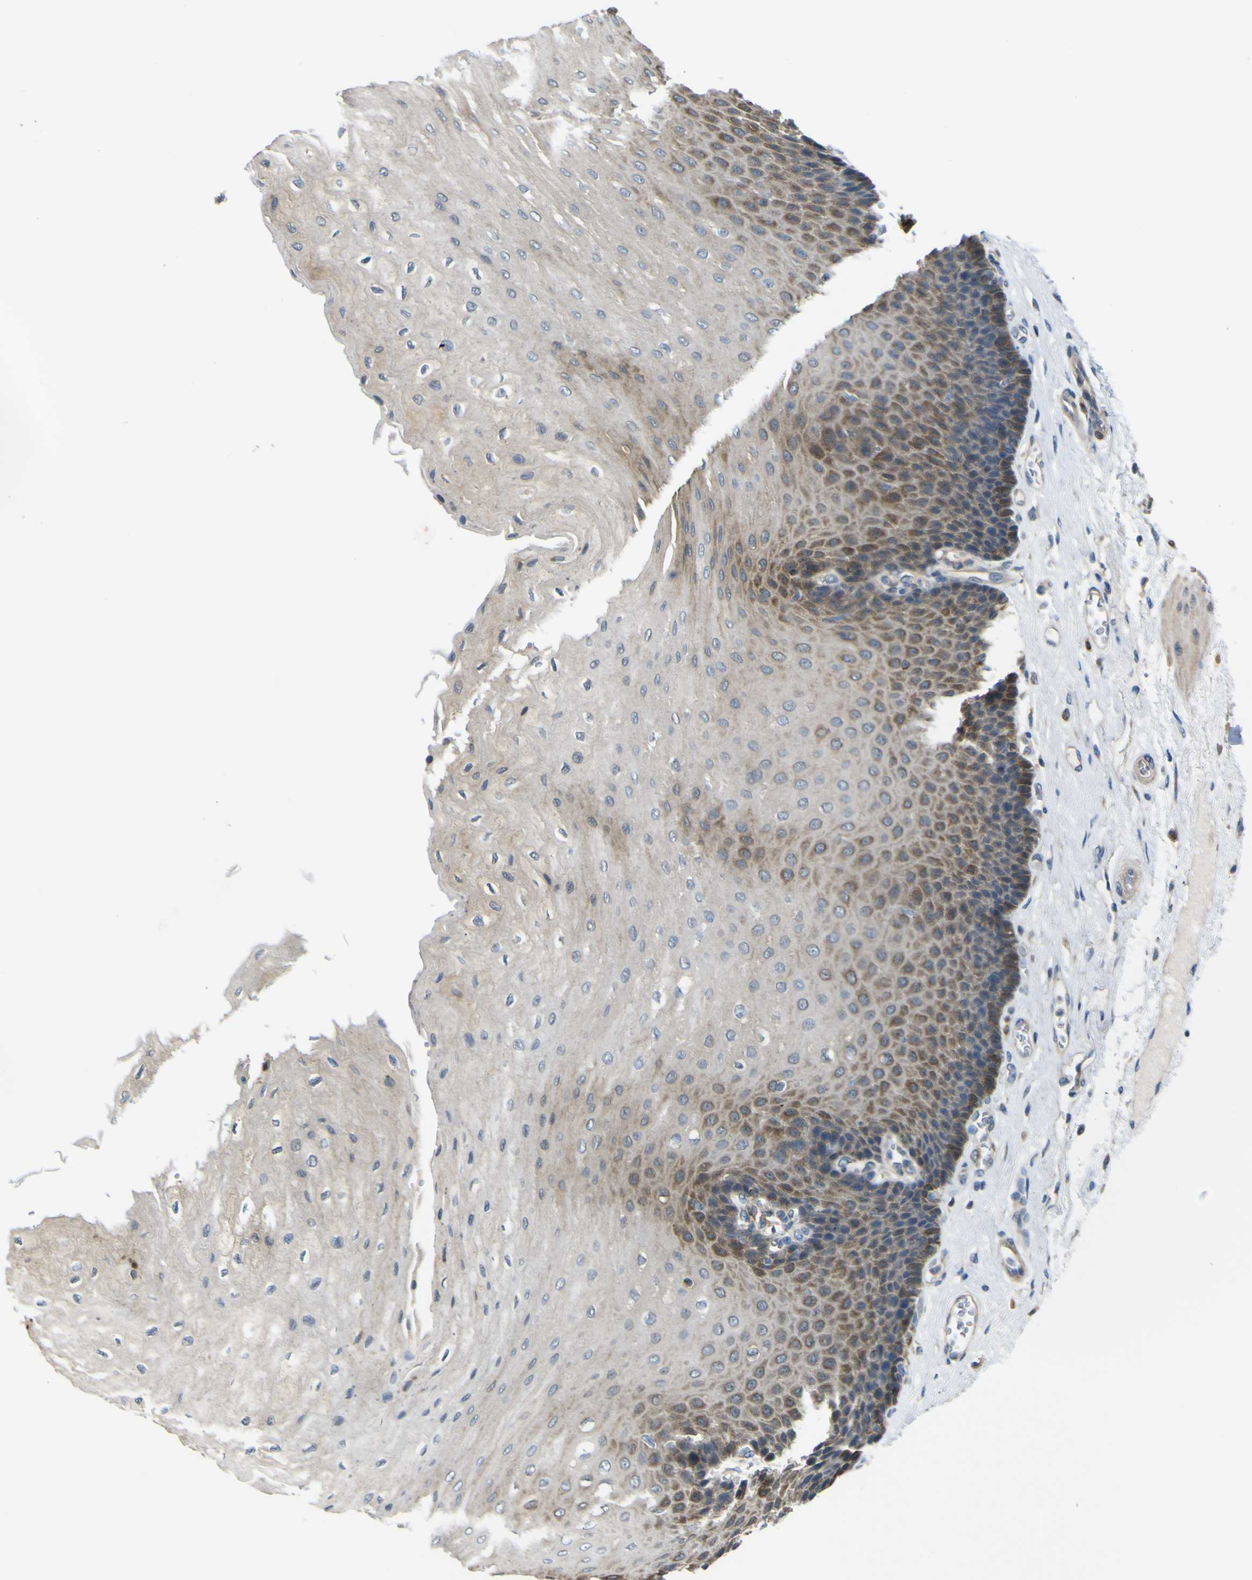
{"staining": {"intensity": "moderate", "quantity": "25%-75%", "location": "cytoplasmic/membranous"}, "tissue": "esophagus", "cell_type": "Squamous epithelial cells", "image_type": "normal", "snomed": [{"axis": "morphology", "description": "Normal tissue, NOS"}, {"axis": "topography", "description": "Esophagus"}], "caption": "The immunohistochemical stain highlights moderate cytoplasmic/membranous expression in squamous epithelial cells of unremarkable esophagus. The staining was performed using DAB (3,3'-diaminobenzidine), with brown indicating positive protein expression. Nuclei are stained blue with hematoxylin.", "gene": "EML2", "patient": {"sex": "female", "age": 72}}